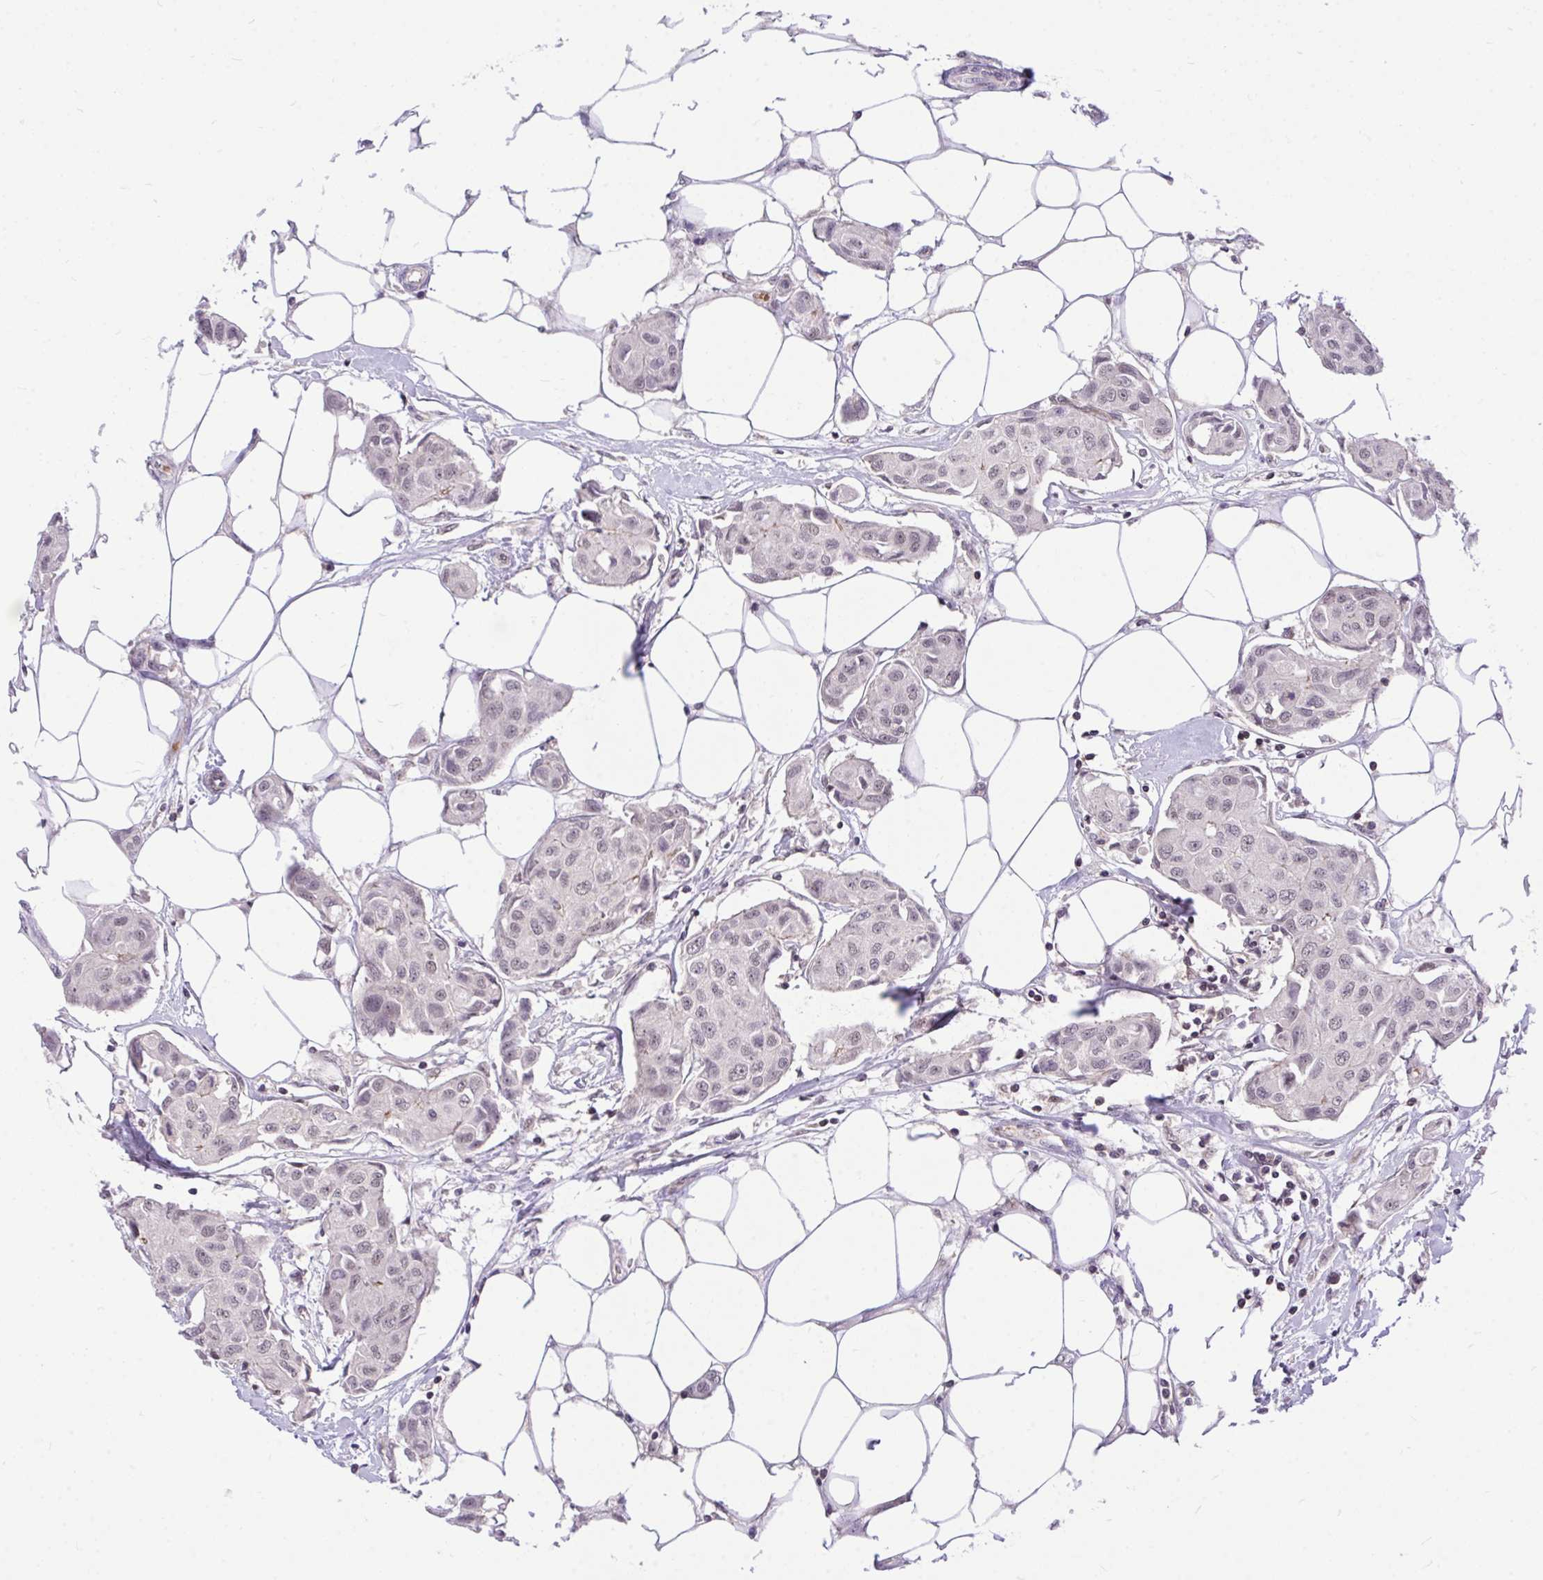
{"staining": {"intensity": "negative", "quantity": "none", "location": "none"}, "tissue": "breast cancer", "cell_type": "Tumor cells", "image_type": "cancer", "snomed": [{"axis": "morphology", "description": "Duct carcinoma"}, {"axis": "topography", "description": "Breast"}, {"axis": "topography", "description": "Lymph node"}], "caption": "Protein analysis of breast cancer (infiltrating ductal carcinoma) reveals no significant positivity in tumor cells.", "gene": "PPP1CA", "patient": {"sex": "female", "age": 80}}